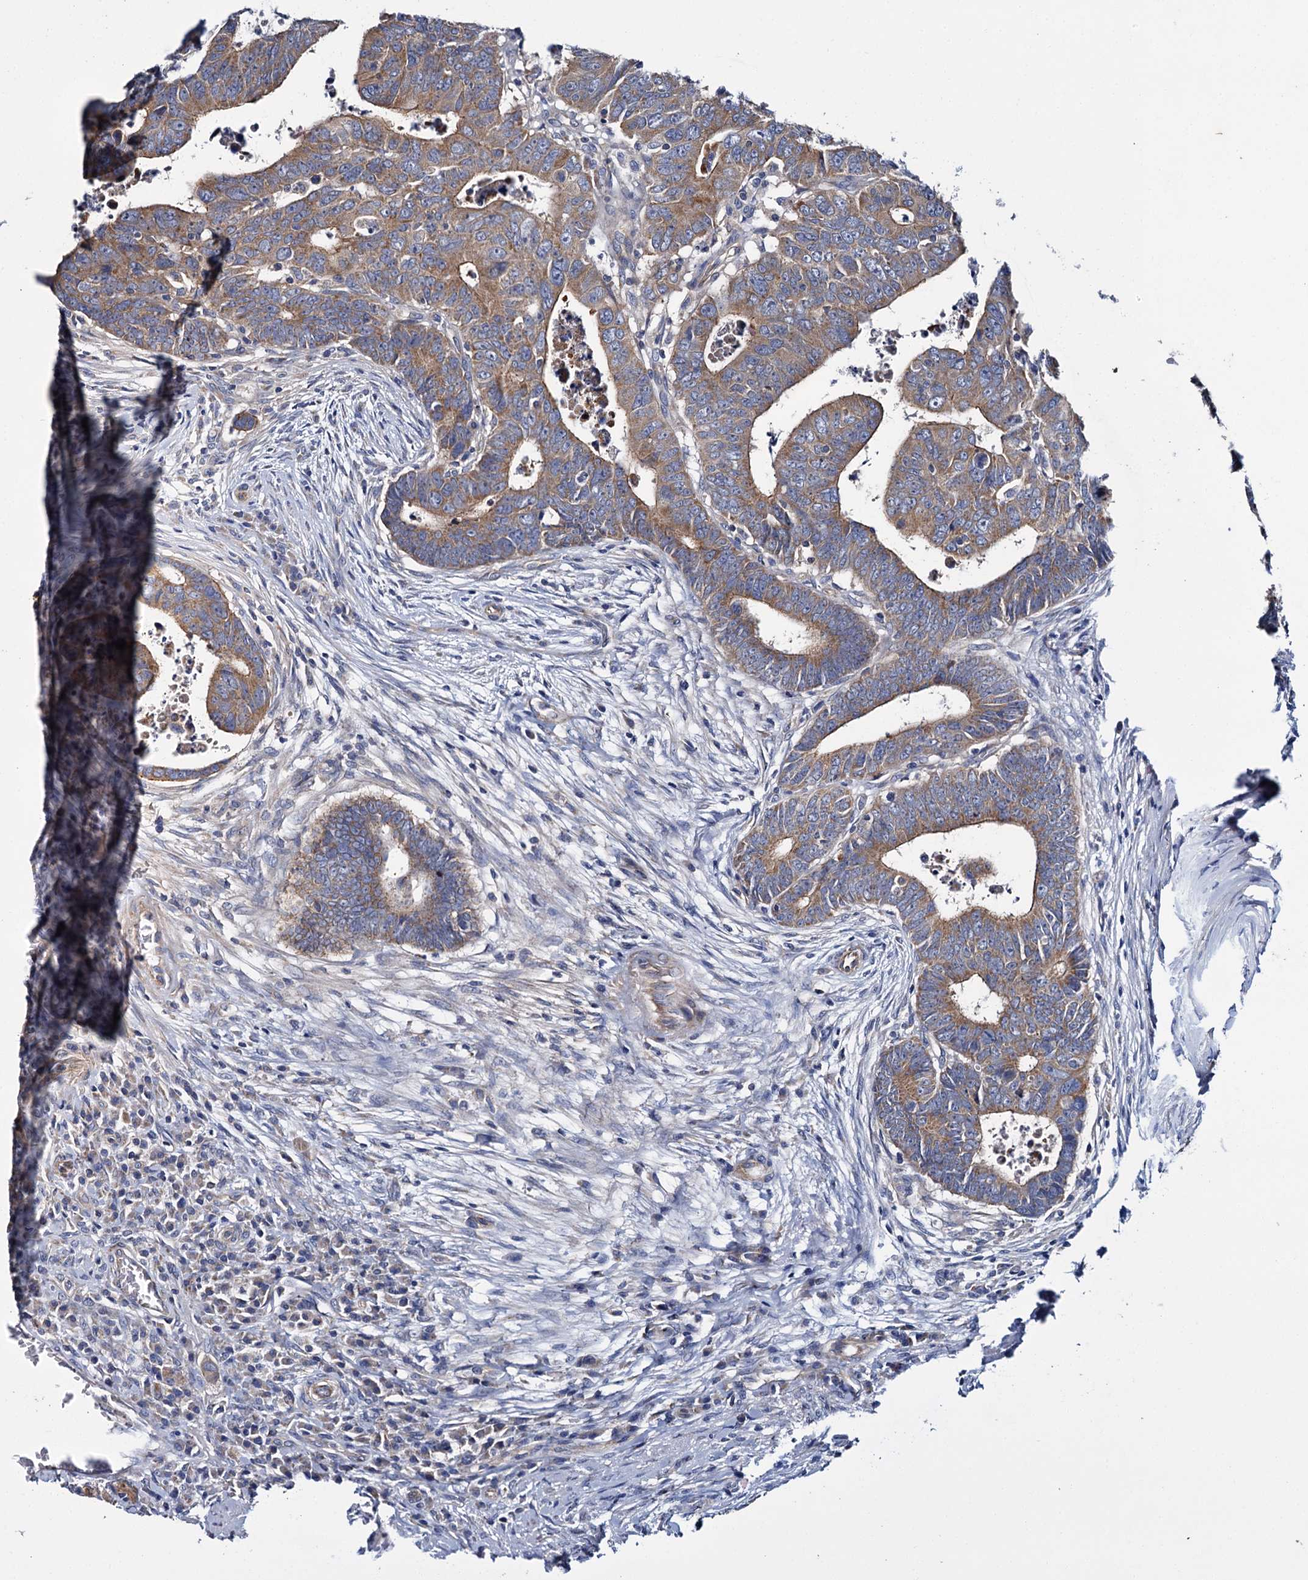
{"staining": {"intensity": "moderate", "quantity": ">75%", "location": "cytoplasmic/membranous"}, "tissue": "colorectal cancer", "cell_type": "Tumor cells", "image_type": "cancer", "snomed": [{"axis": "morphology", "description": "Normal tissue, NOS"}, {"axis": "morphology", "description": "Adenocarcinoma, NOS"}, {"axis": "topography", "description": "Rectum"}], "caption": "Protein staining of colorectal cancer tissue reveals moderate cytoplasmic/membranous expression in about >75% of tumor cells.", "gene": "CEP295", "patient": {"sex": "female", "age": 65}}